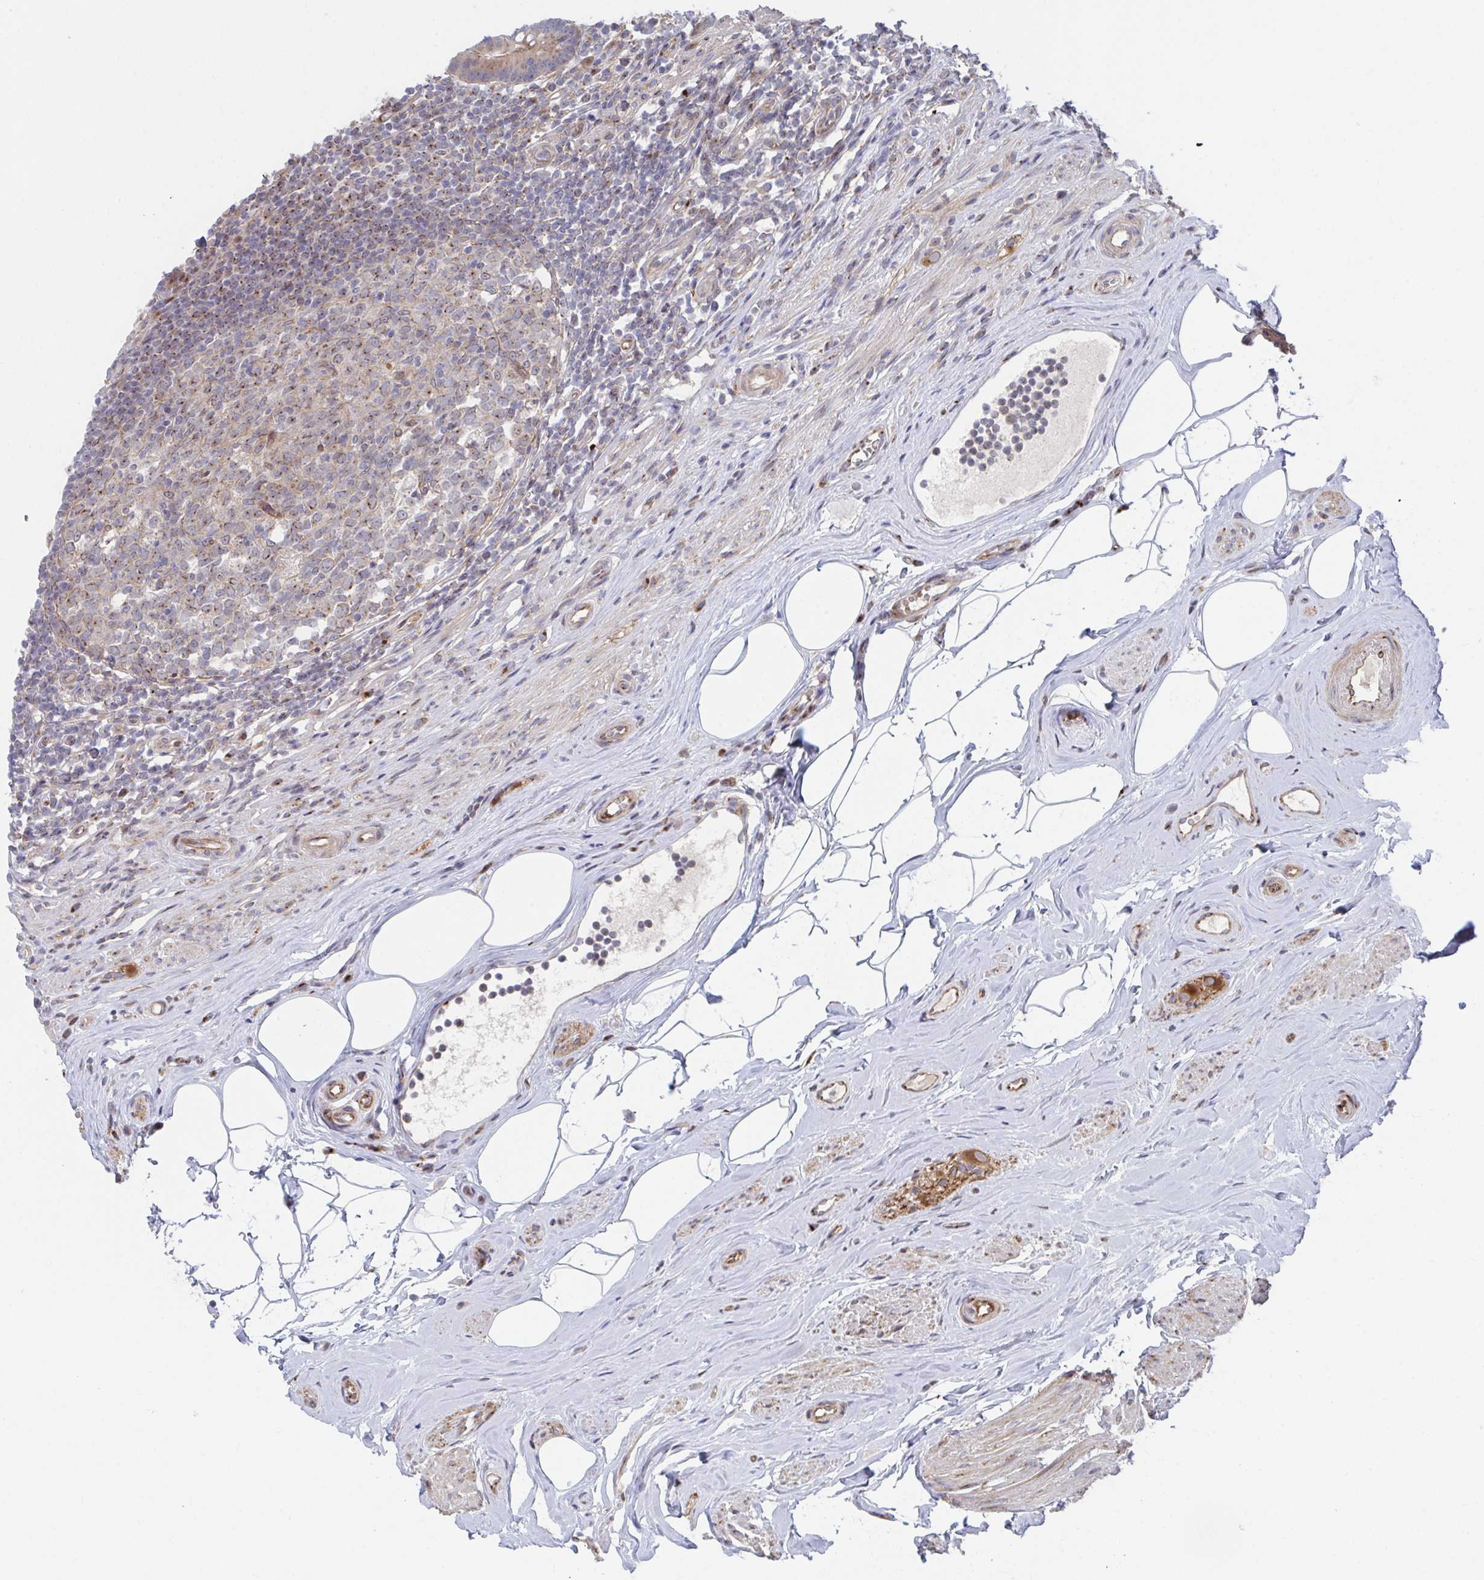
{"staining": {"intensity": "moderate", "quantity": ">75%", "location": "cytoplasmic/membranous"}, "tissue": "appendix", "cell_type": "Glandular cells", "image_type": "normal", "snomed": [{"axis": "morphology", "description": "Normal tissue, NOS"}, {"axis": "topography", "description": "Appendix"}], "caption": "Protein staining reveals moderate cytoplasmic/membranous staining in approximately >75% of glandular cells in benign appendix. The protein of interest is shown in brown color, while the nuclei are stained blue.", "gene": "FJX1", "patient": {"sex": "female", "age": 56}}